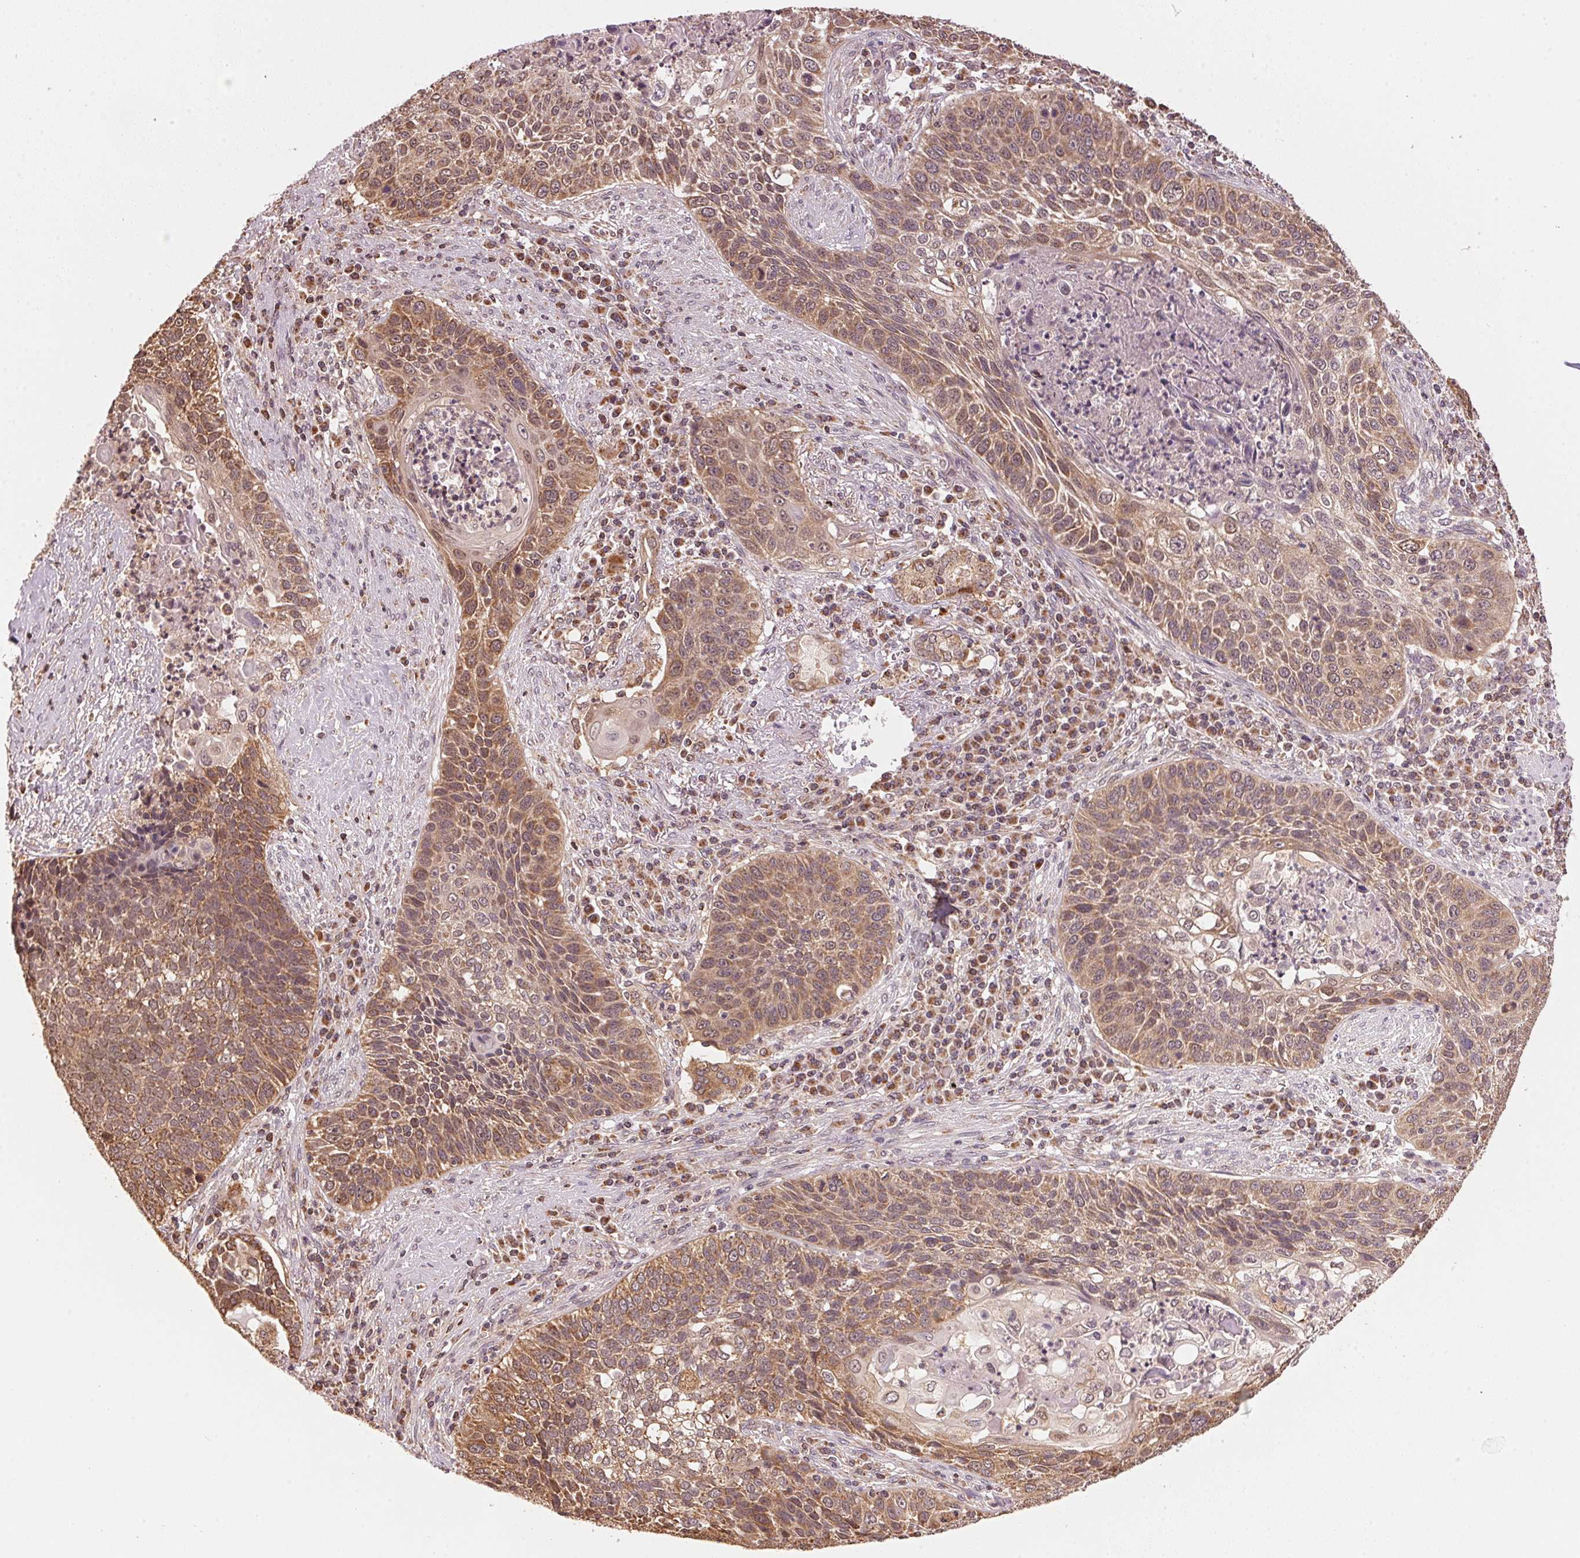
{"staining": {"intensity": "moderate", "quantity": ">75%", "location": "cytoplasmic/membranous"}, "tissue": "lung cancer", "cell_type": "Tumor cells", "image_type": "cancer", "snomed": [{"axis": "morphology", "description": "Squamous cell carcinoma, NOS"}, {"axis": "morphology", "description": "Squamous cell carcinoma, metastatic, NOS"}, {"axis": "topography", "description": "Lung"}, {"axis": "topography", "description": "Pleura, NOS"}], "caption": "Immunohistochemistry (IHC) (DAB) staining of human lung cancer (squamous cell carcinoma) exhibits moderate cytoplasmic/membranous protein positivity in approximately >75% of tumor cells.", "gene": "ARHGAP6", "patient": {"sex": "male", "age": 72}}